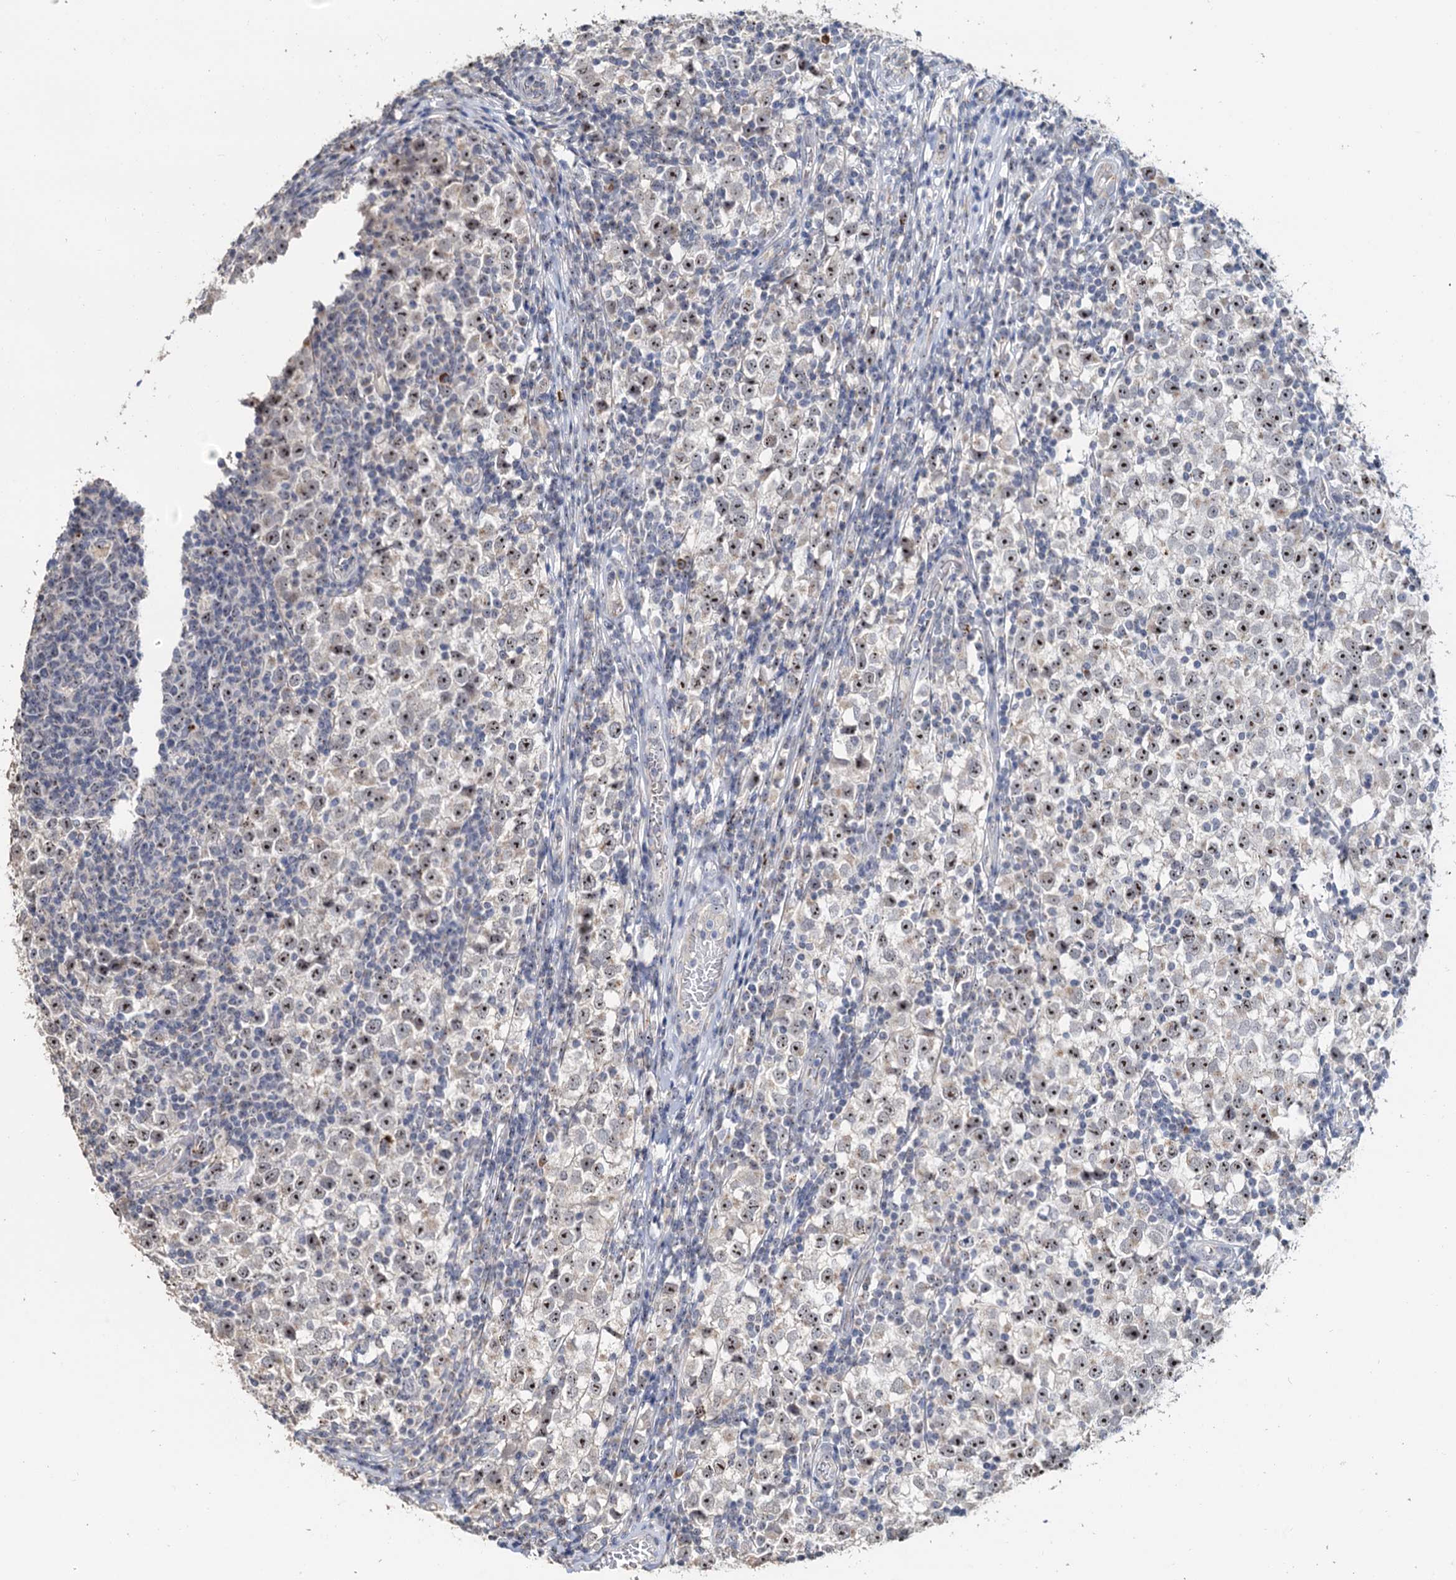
{"staining": {"intensity": "moderate", "quantity": ">75%", "location": "nuclear"}, "tissue": "testis cancer", "cell_type": "Tumor cells", "image_type": "cancer", "snomed": [{"axis": "morphology", "description": "Seminoma, NOS"}, {"axis": "topography", "description": "Testis"}], "caption": "Immunohistochemical staining of testis seminoma reveals moderate nuclear protein expression in about >75% of tumor cells.", "gene": "C2CD3", "patient": {"sex": "male", "age": 65}}